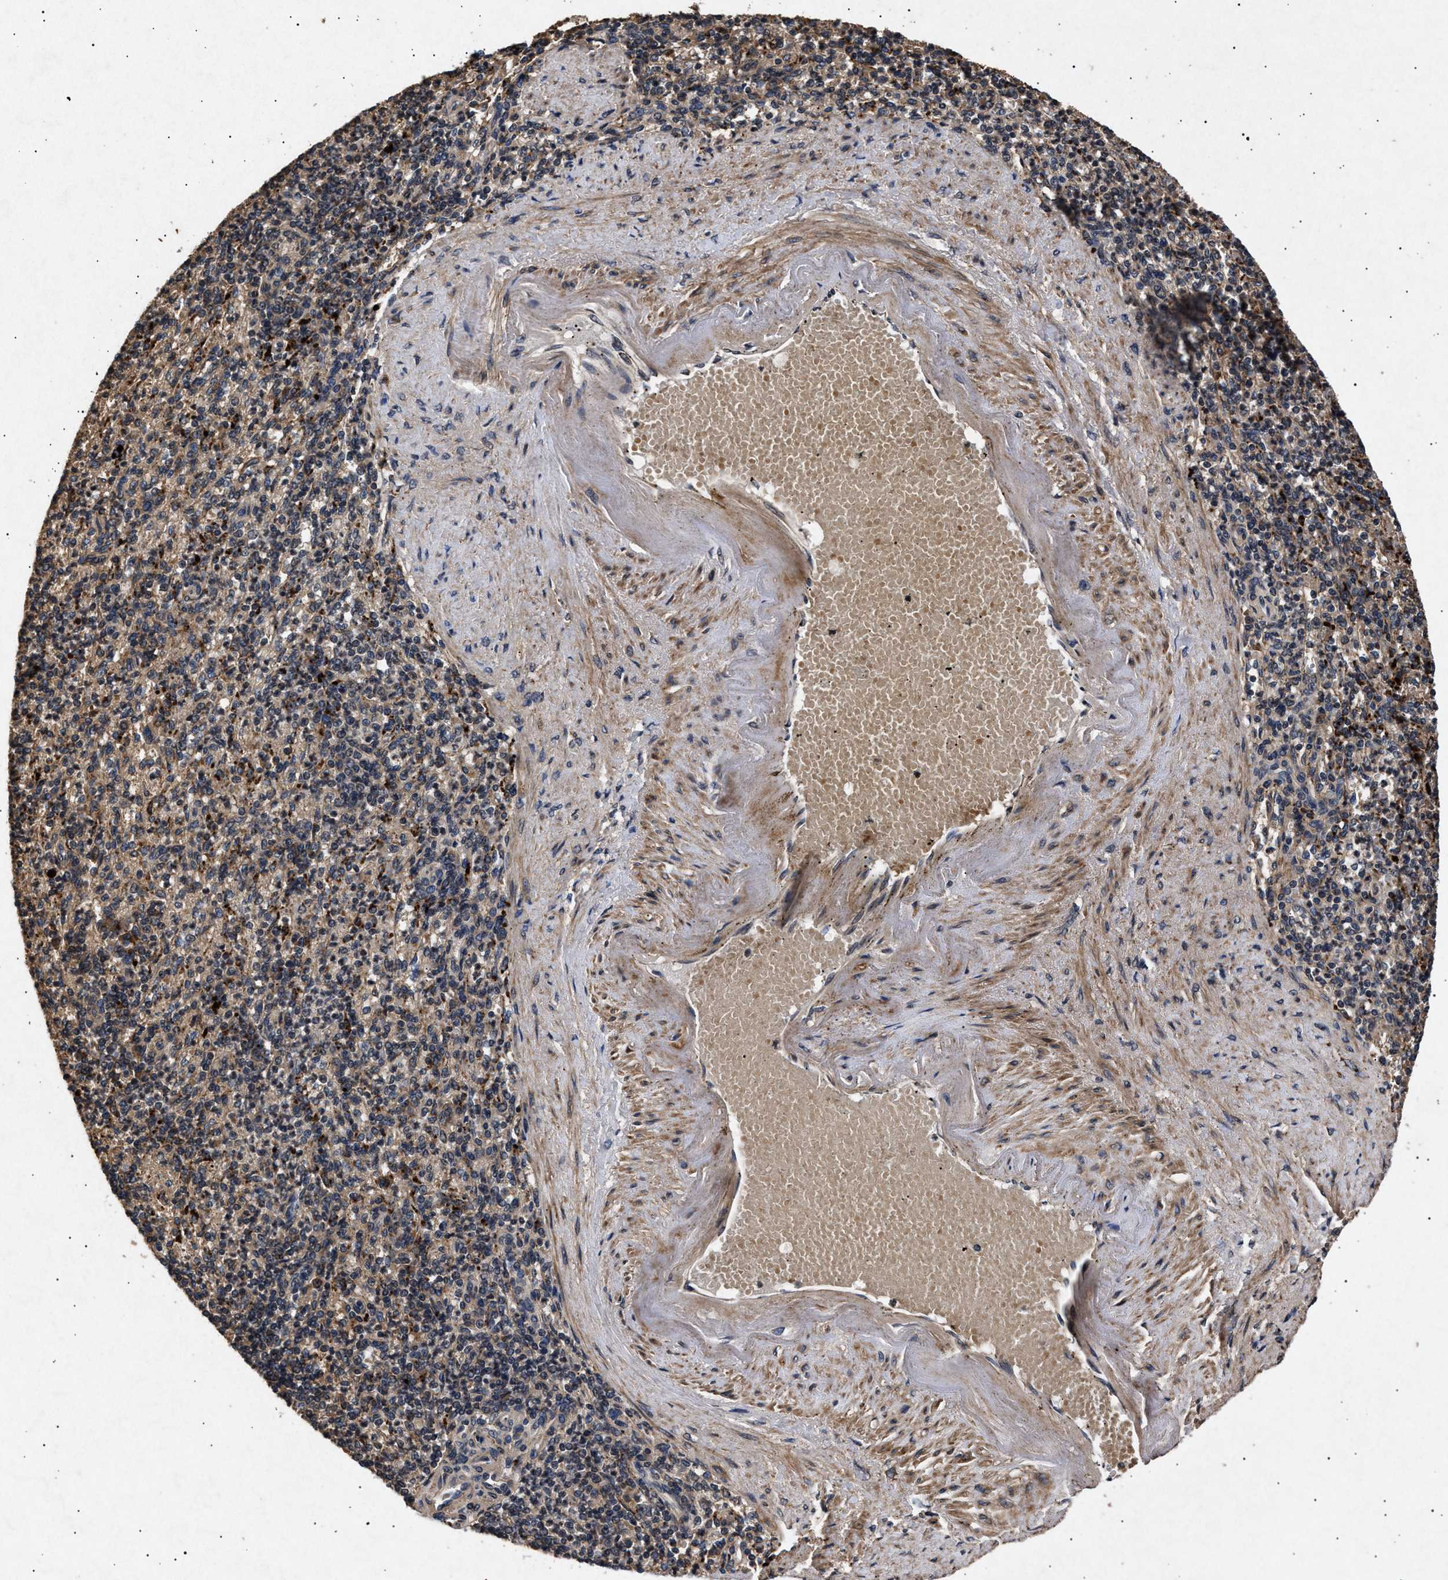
{"staining": {"intensity": "moderate", "quantity": ">75%", "location": "cytoplasmic/membranous"}, "tissue": "spleen", "cell_type": "Cells in red pulp", "image_type": "normal", "snomed": [{"axis": "morphology", "description": "Normal tissue, NOS"}, {"axis": "topography", "description": "Spleen"}], "caption": "Moderate cytoplasmic/membranous staining is appreciated in approximately >75% of cells in red pulp in normal spleen. (IHC, brightfield microscopy, high magnification).", "gene": "ITGB5", "patient": {"sex": "female", "age": 74}}